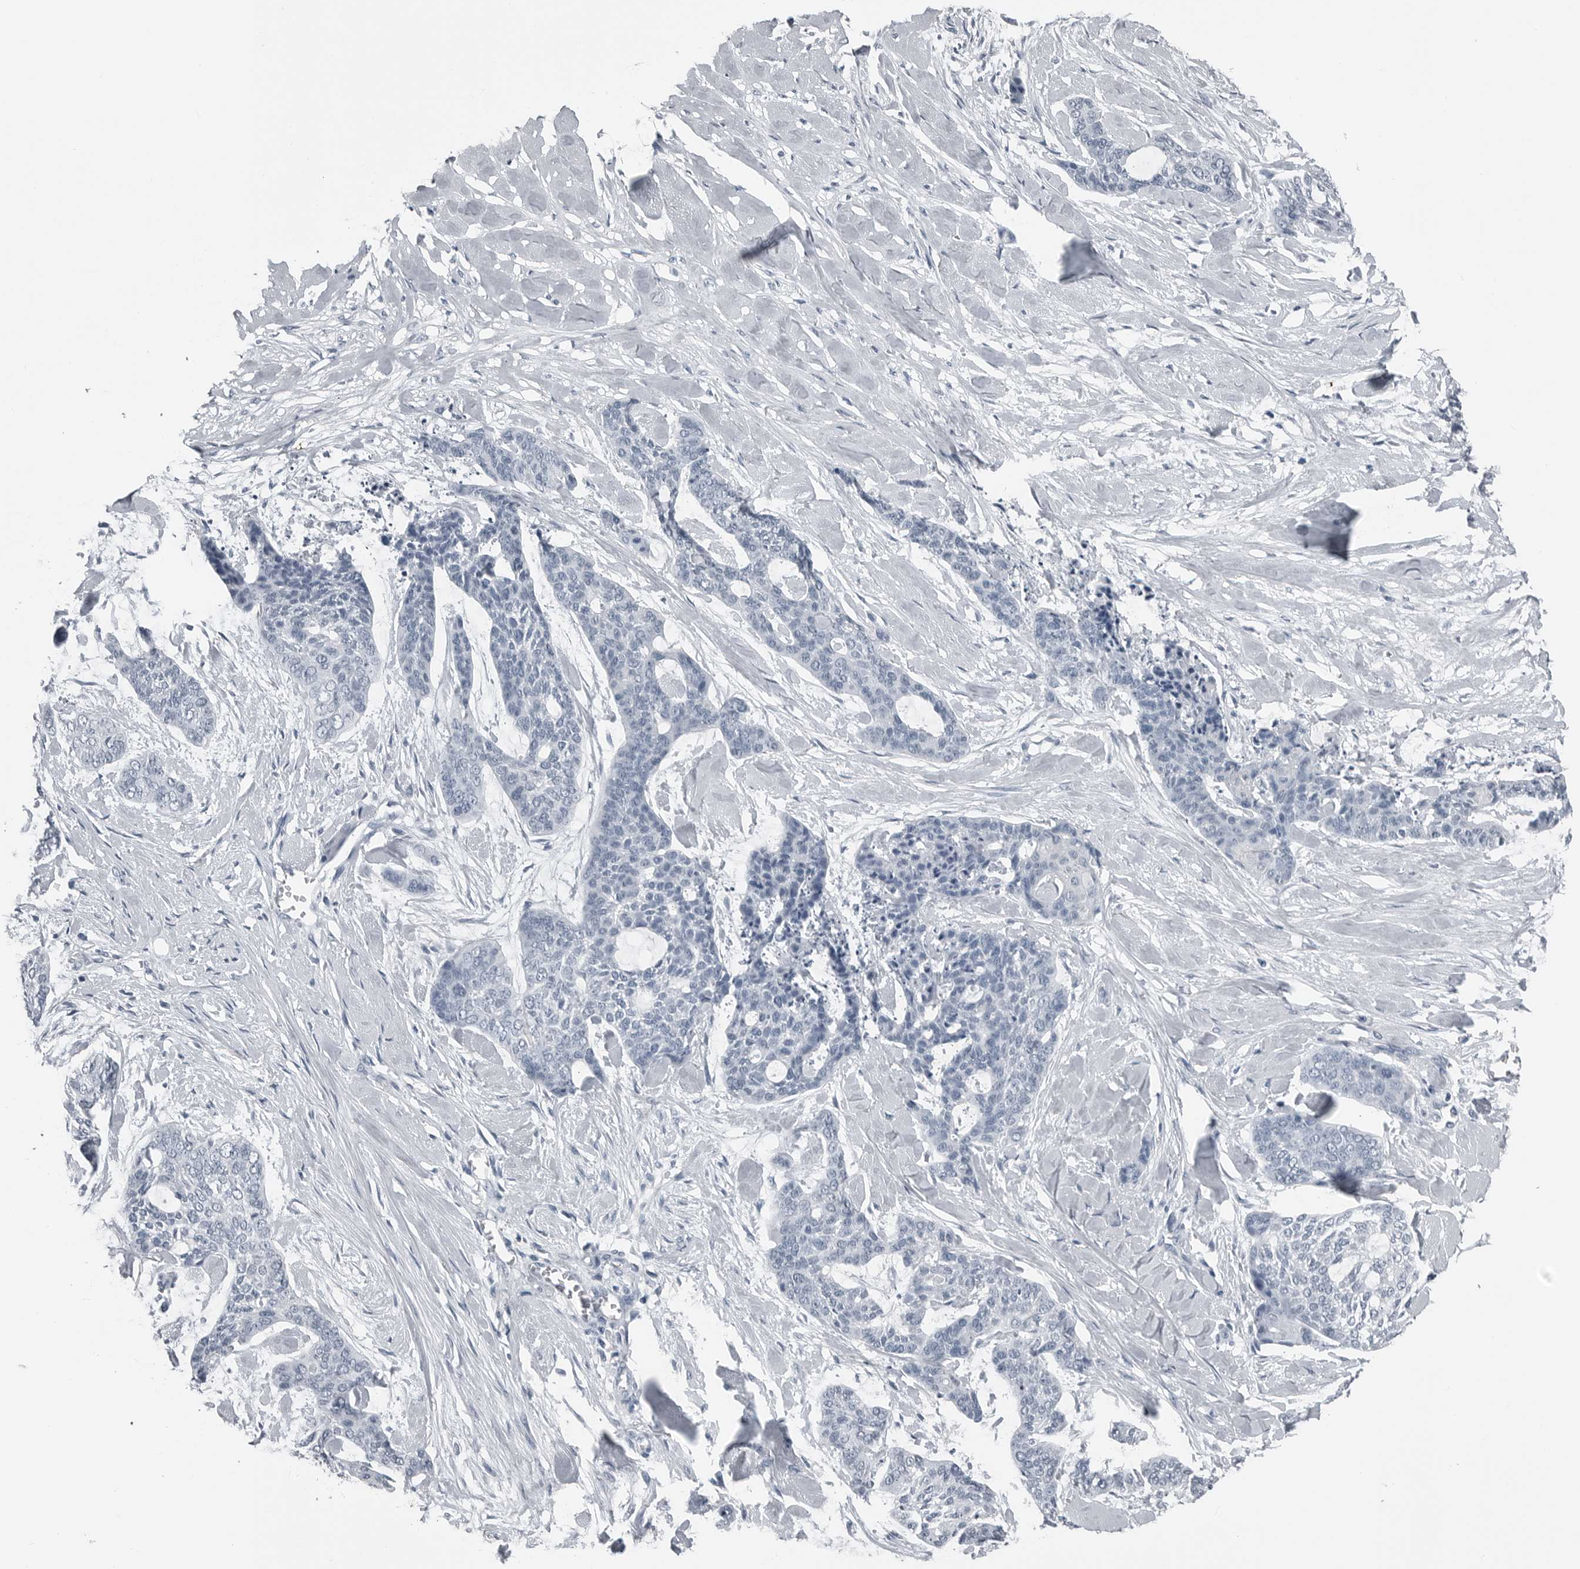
{"staining": {"intensity": "negative", "quantity": "none", "location": "none"}, "tissue": "skin cancer", "cell_type": "Tumor cells", "image_type": "cancer", "snomed": [{"axis": "morphology", "description": "Basal cell carcinoma"}, {"axis": "topography", "description": "Skin"}], "caption": "Immunohistochemistry (IHC) photomicrograph of neoplastic tissue: basal cell carcinoma (skin) stained with DAB exhibits no significant protein staining in tumor cells. The staining was performed using DAB (3,3'-diaminobenzidine) to visualize the protein expression in brown, while the nuclei were stained in blue with hematoxylin (Magnification: 20x).", "gene": "SPINK1", "patient": {"sex": "female", "age": 64}}